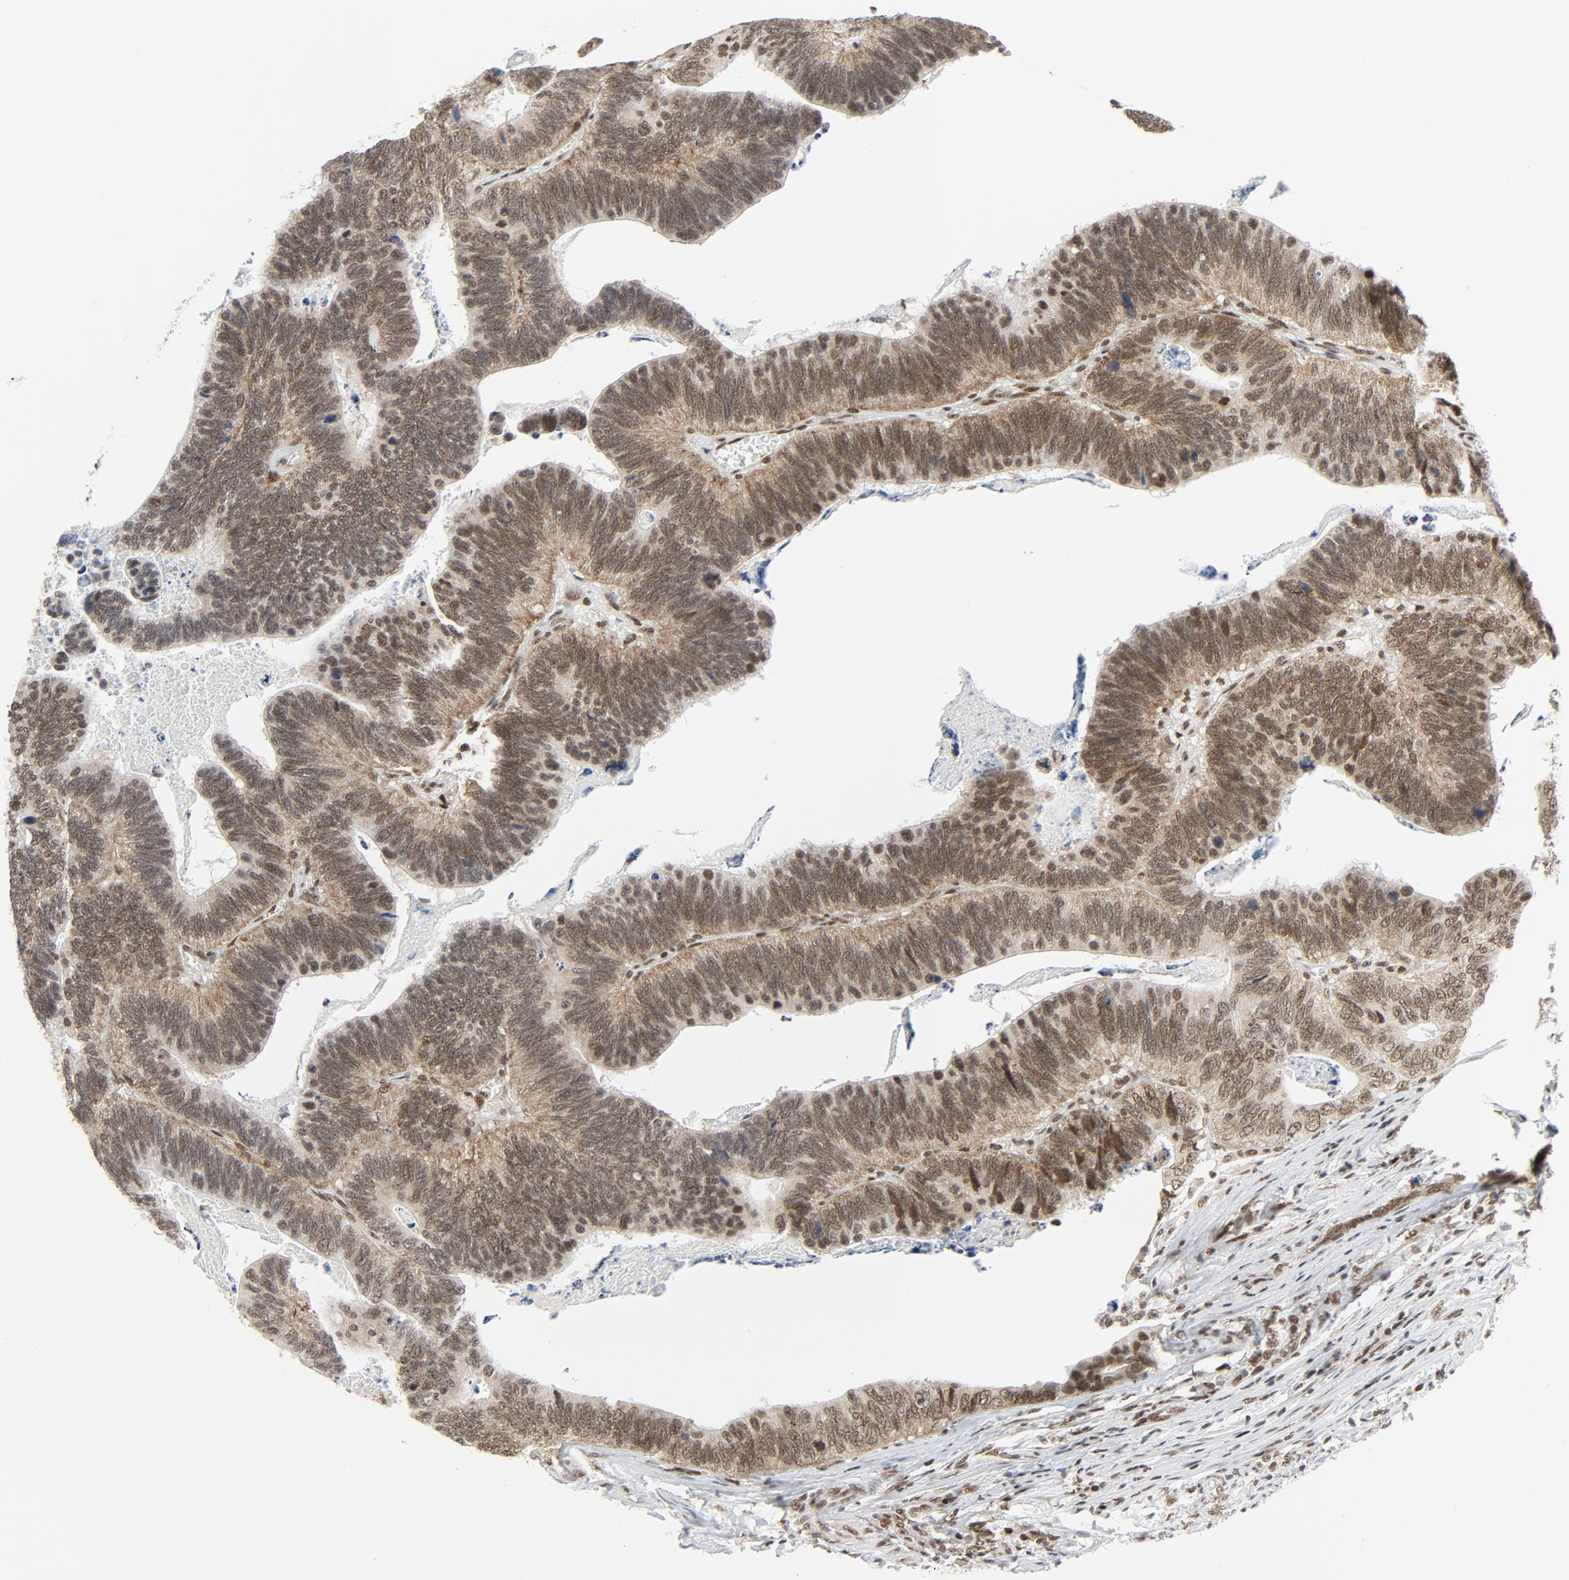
{"staining": {"intensity": "moderate", "quantity": ">75%", "location": "nuclear"}, "tissue": "colorectal cancer", "cell_type": "Tumor cells", "image_type": "cancer", "snomed": [{"axis": "morphology", "description": "Adenocarcinoma, NOS"}, {"axis": "topography", "description": "Colon"}], "caption": "Human colorectal cancer stained with a protein marker demonstrates moderate staining in tumor cells.", "gene": "ERCC1", "patient": {"sex": "male", "age": 72}}